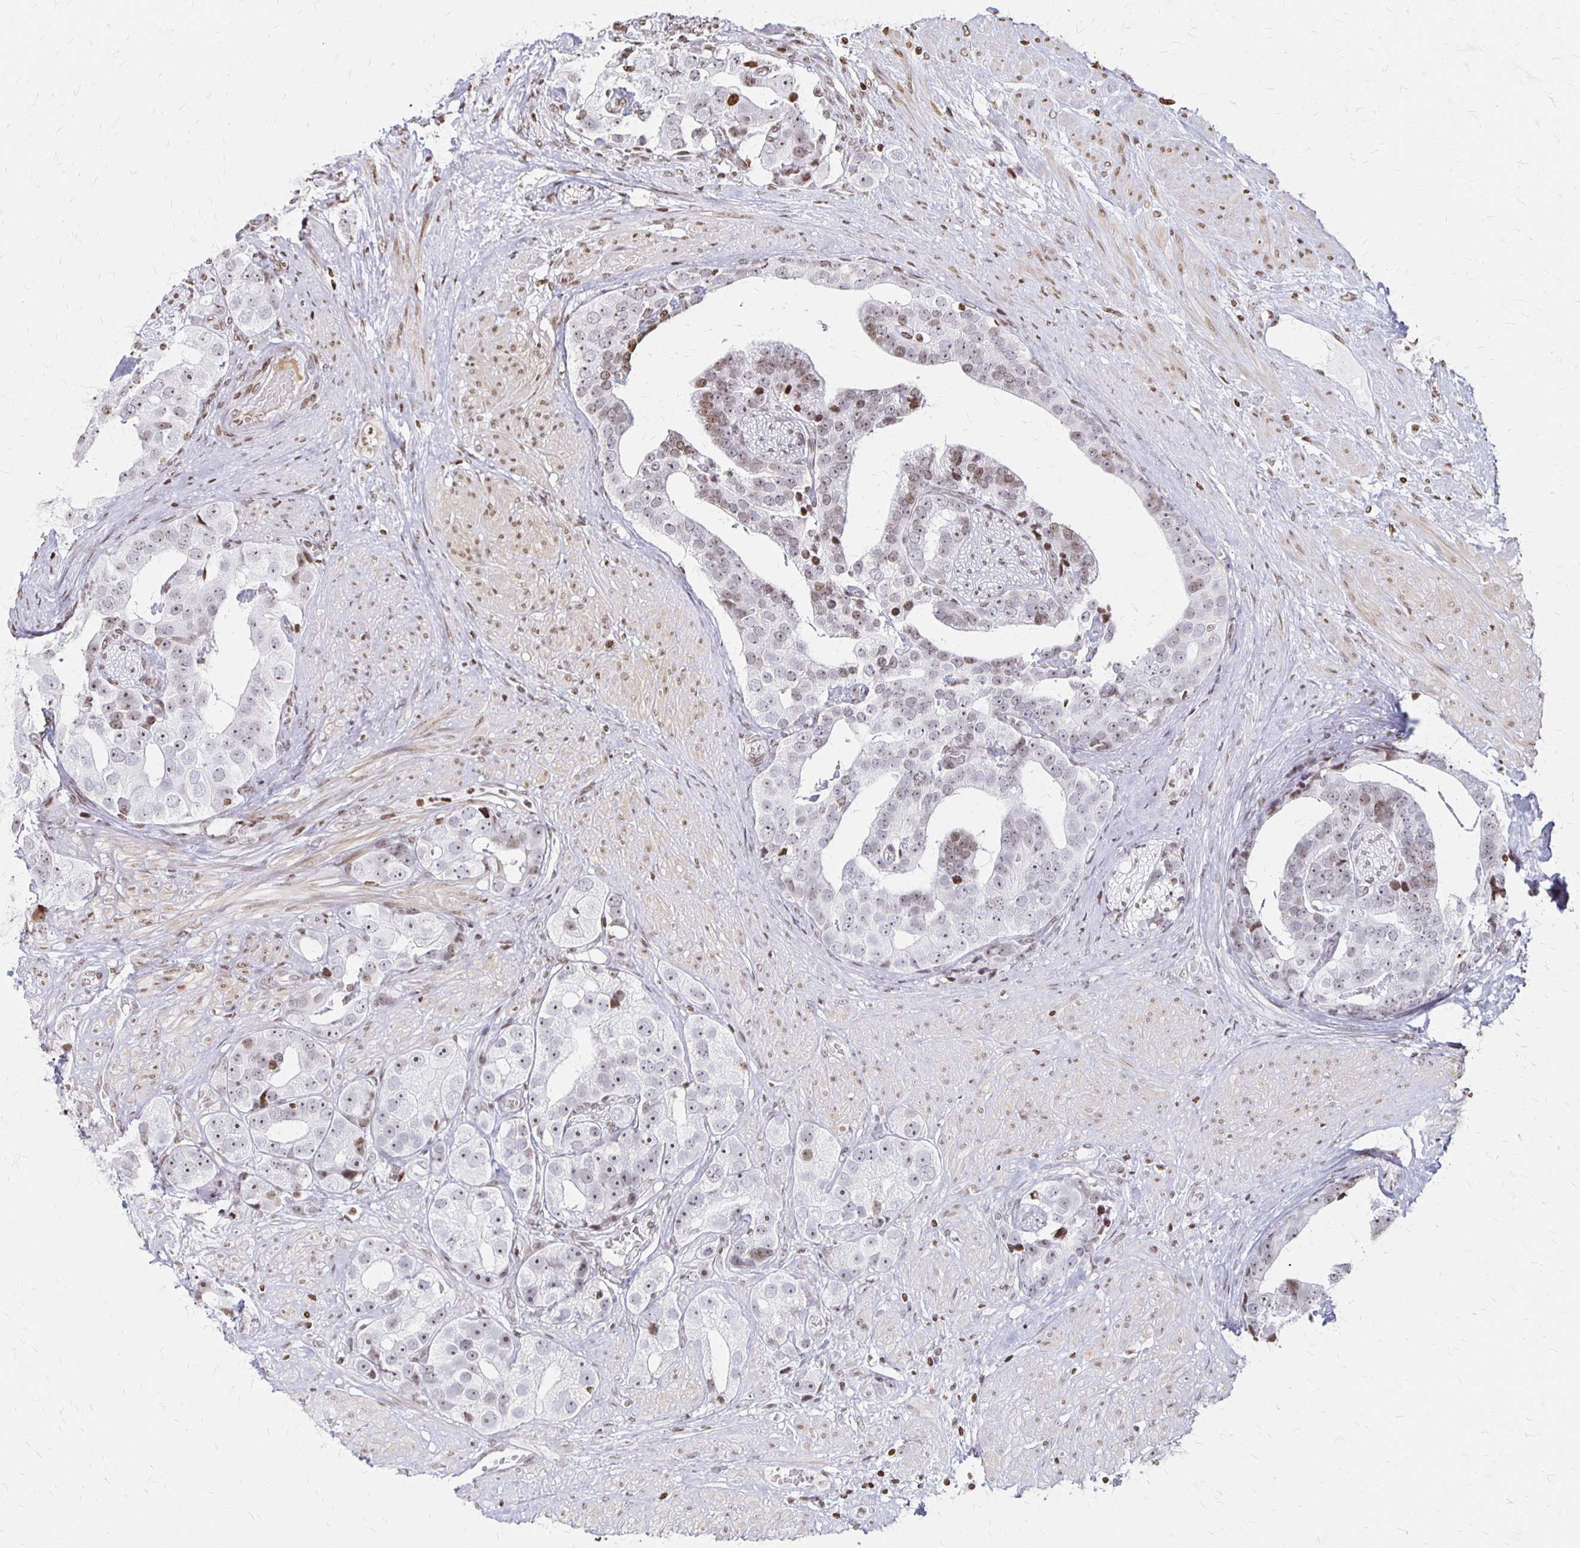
{"staining": {"intensity": "weak", "quantity": "<25%", "location": "nuclear"}, "tissue": "prostate cancer", "cell_type": "Tumor cells", "image_type": "cancer", "snomed": [{"axis": "morphology", "description": "Adenocarcinoma, High grade"}, {"axis": "topography", "description": "Prostate"}], "caption": "Adenocarcinoma (high-grade) (prostate) was stained to show a protein in brown. There is no significant staining in tumor cells.", "gene": "ZNF280C", "patient": {"sex": "male", "age": 71}}